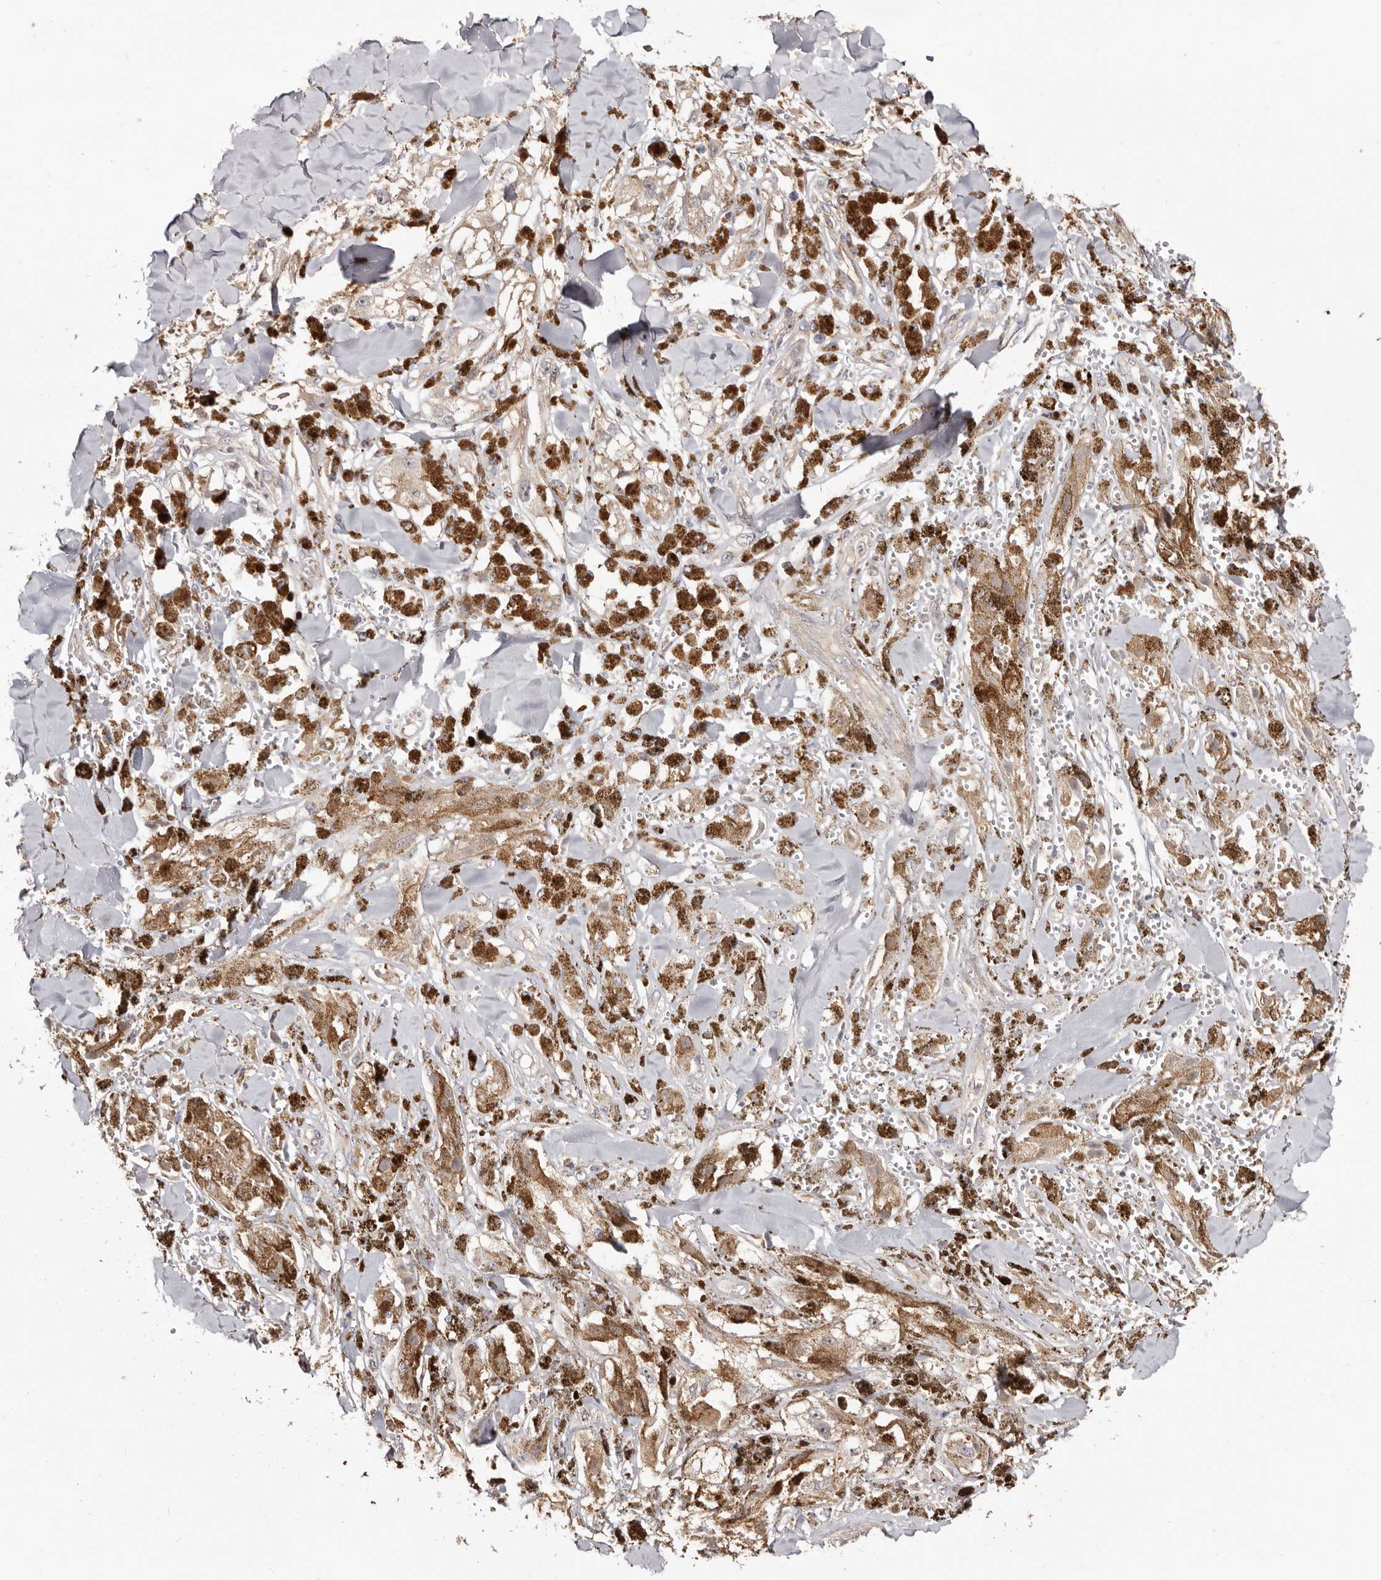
{"staining": {"intensity": "weak", "quantity": "25%-75%", "location": "cytoplasmic/membranous"}, "tissue": "melanoma", "cell_type": "Tumor cells", "image_type": "cancer", "snomed": [{"axis": "morphology", "description": "Malignant melanoma, NOS"}, {"axis": "topography", "description": "Skin"}], "caption": "Melanoma was stained to show a protein in brown. There is low levels of weak cytoplasmic/membranous staining in approximately 25%-75% of tumor cells. The protein is shown in brown color, while the nuclei are stained blue.", "gene": "GPATCH4", "patient": {"sex": "male", "age": 88}}